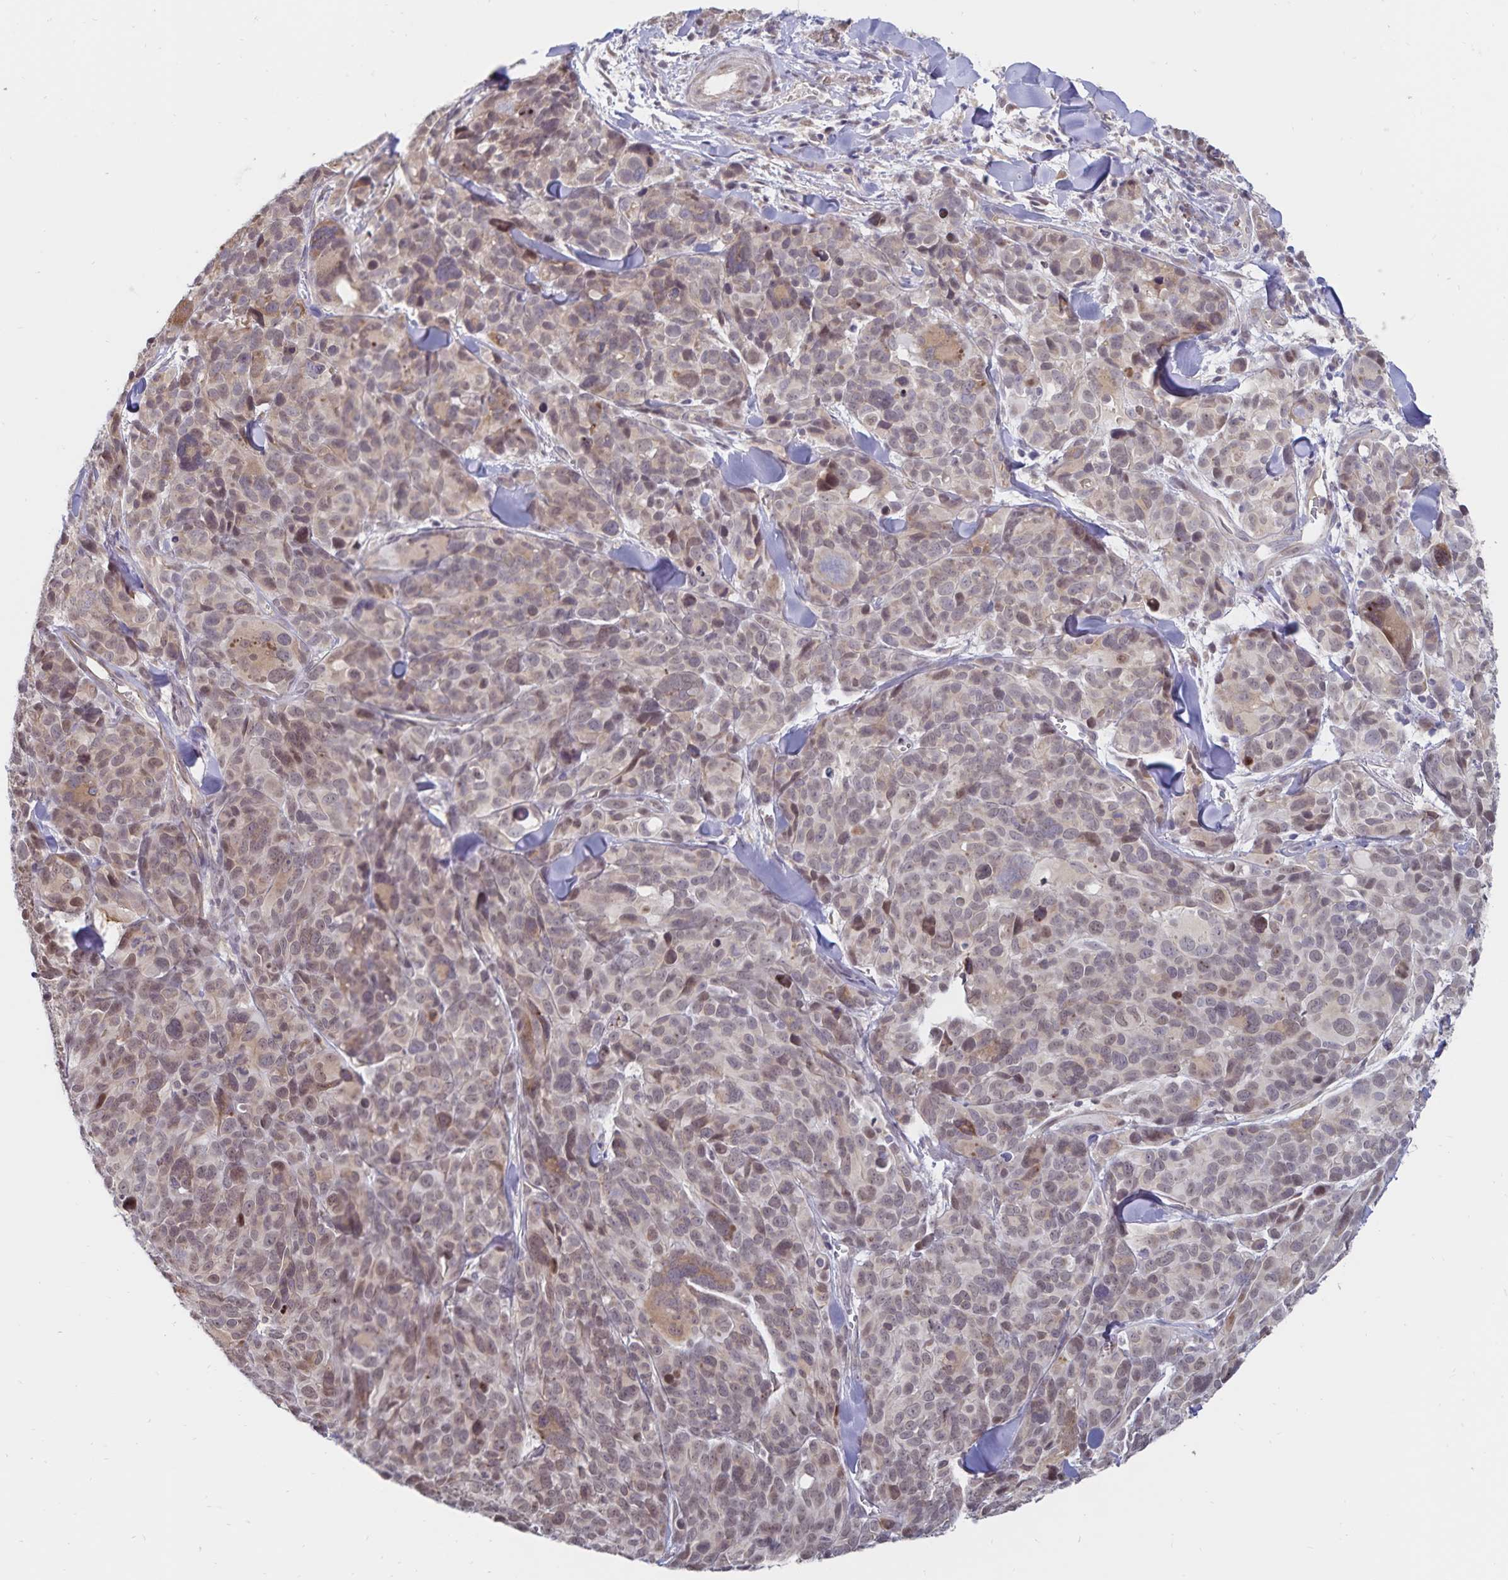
{"staining": {"intensity": "moderate", "quantity": ">75%", "location": "cytoplasmic/membranous,nuclear"}, "tissue": "melanoma", "cell_type": "Tumor cells", "image_type": "cancer", "snomed": [{"axis": "morphology", "description": "Malignant melanoma, NOS"}, {"axis": "topography", "description": "Skin"}], "caption": "Tumor cells exhibit medium levels of moderate cytoplasmic/membranous and nuclear staining in approximately >75% of cells in human malignant melanoma.", "gene": "ATP2A2", "patient": {"sex": "male", "age": 51}}